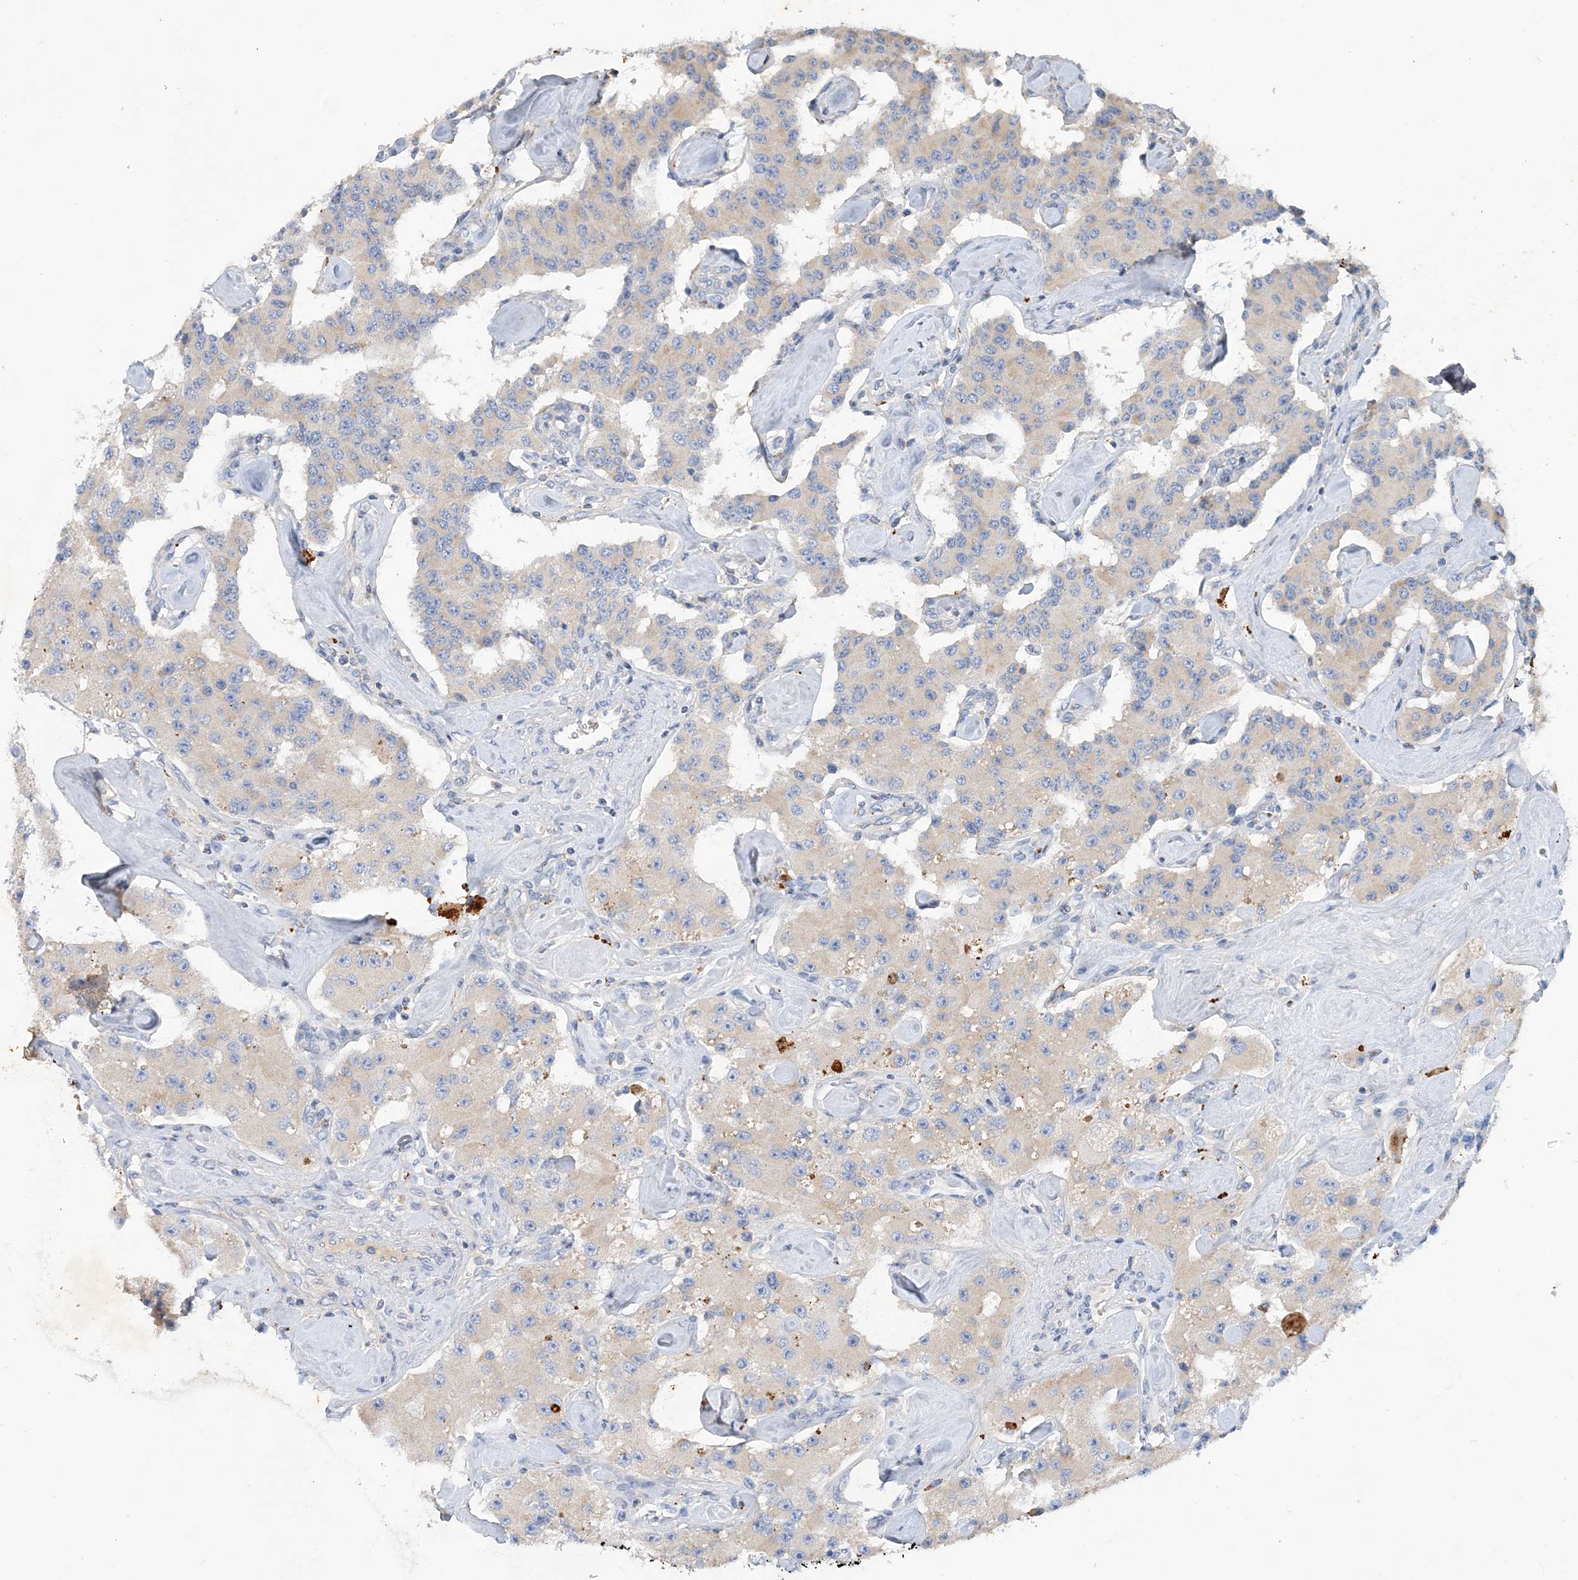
{"staining": {"intensity": "negative", "quantity": "none", "location": "none"}, "tissue": "carcinoid", "cell_type": "Tumor cells", "image_type": "cancer", "snomed": [{"axis": "morphology", "description": "Carcinoid, malignant, NOS"}, {"axis": "topography", "description": "Pancreas"}], "caption": "Immunohistochemistry of carcinoid shows no staining in tumor cells.", "gene": "GRINA", "patient": {"sex": "male", "age": 41}}